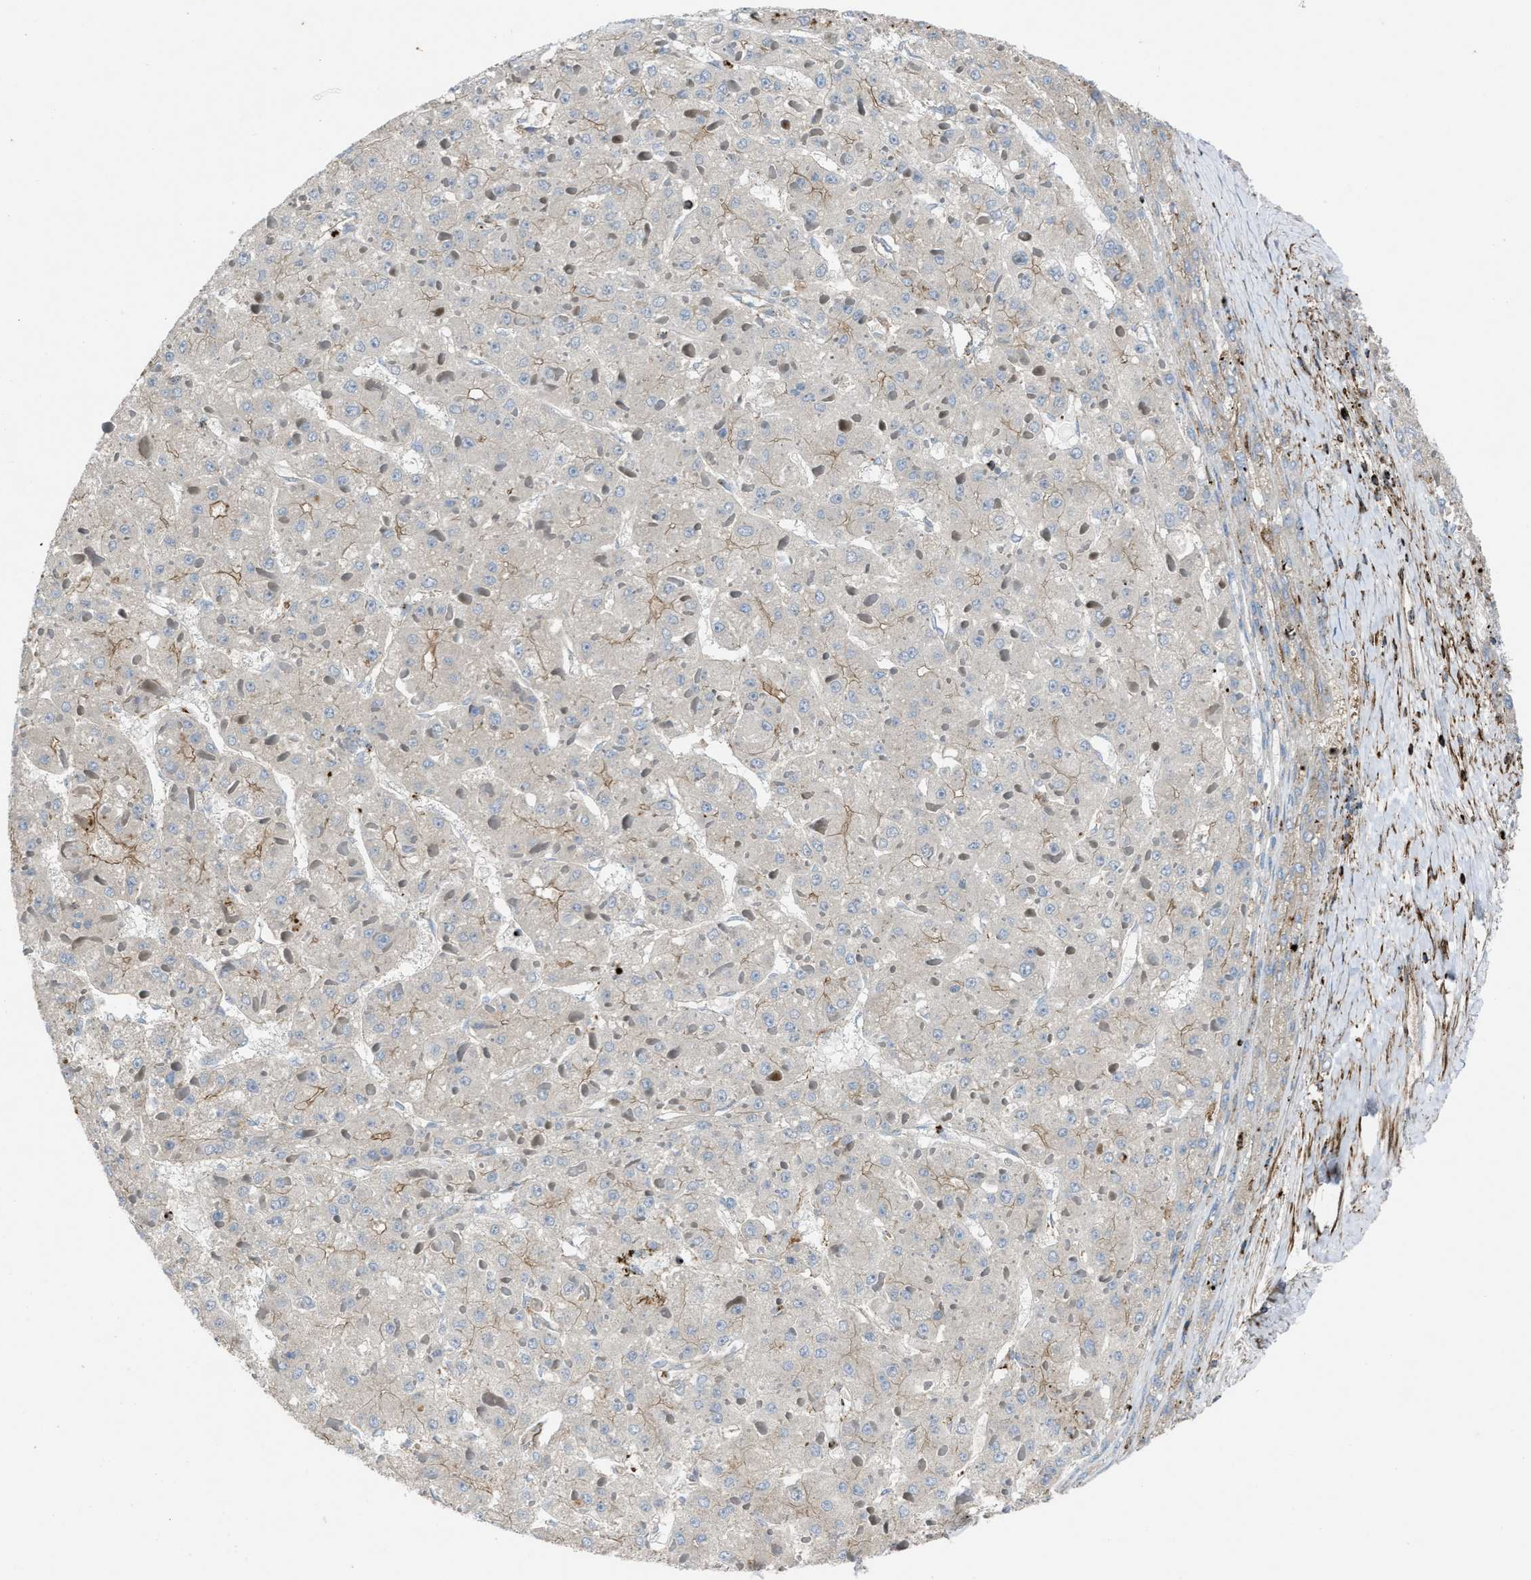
{"staining": {"intensity": "weak", "quantity": "<25%", "location": "cytoplasmic/membranous"}, "tissue": "liver cancer", "cell_type": "Tumor cells", "image_type": "cancer", "snomed": [{"axis": "morphology", "description": "Carcinoma, Hepatocellular, NOS"}, {"axis": "topography", "description": "Liver"}], "caption": "DAB (3,3'-diaminobenzidine) immunohistochemical staining of human liver hepatocellular carcinoma reveals no significant expression in tumor cells.", "gene": "AGPAT2", "patient": {"sex": "female", "age": 73}}